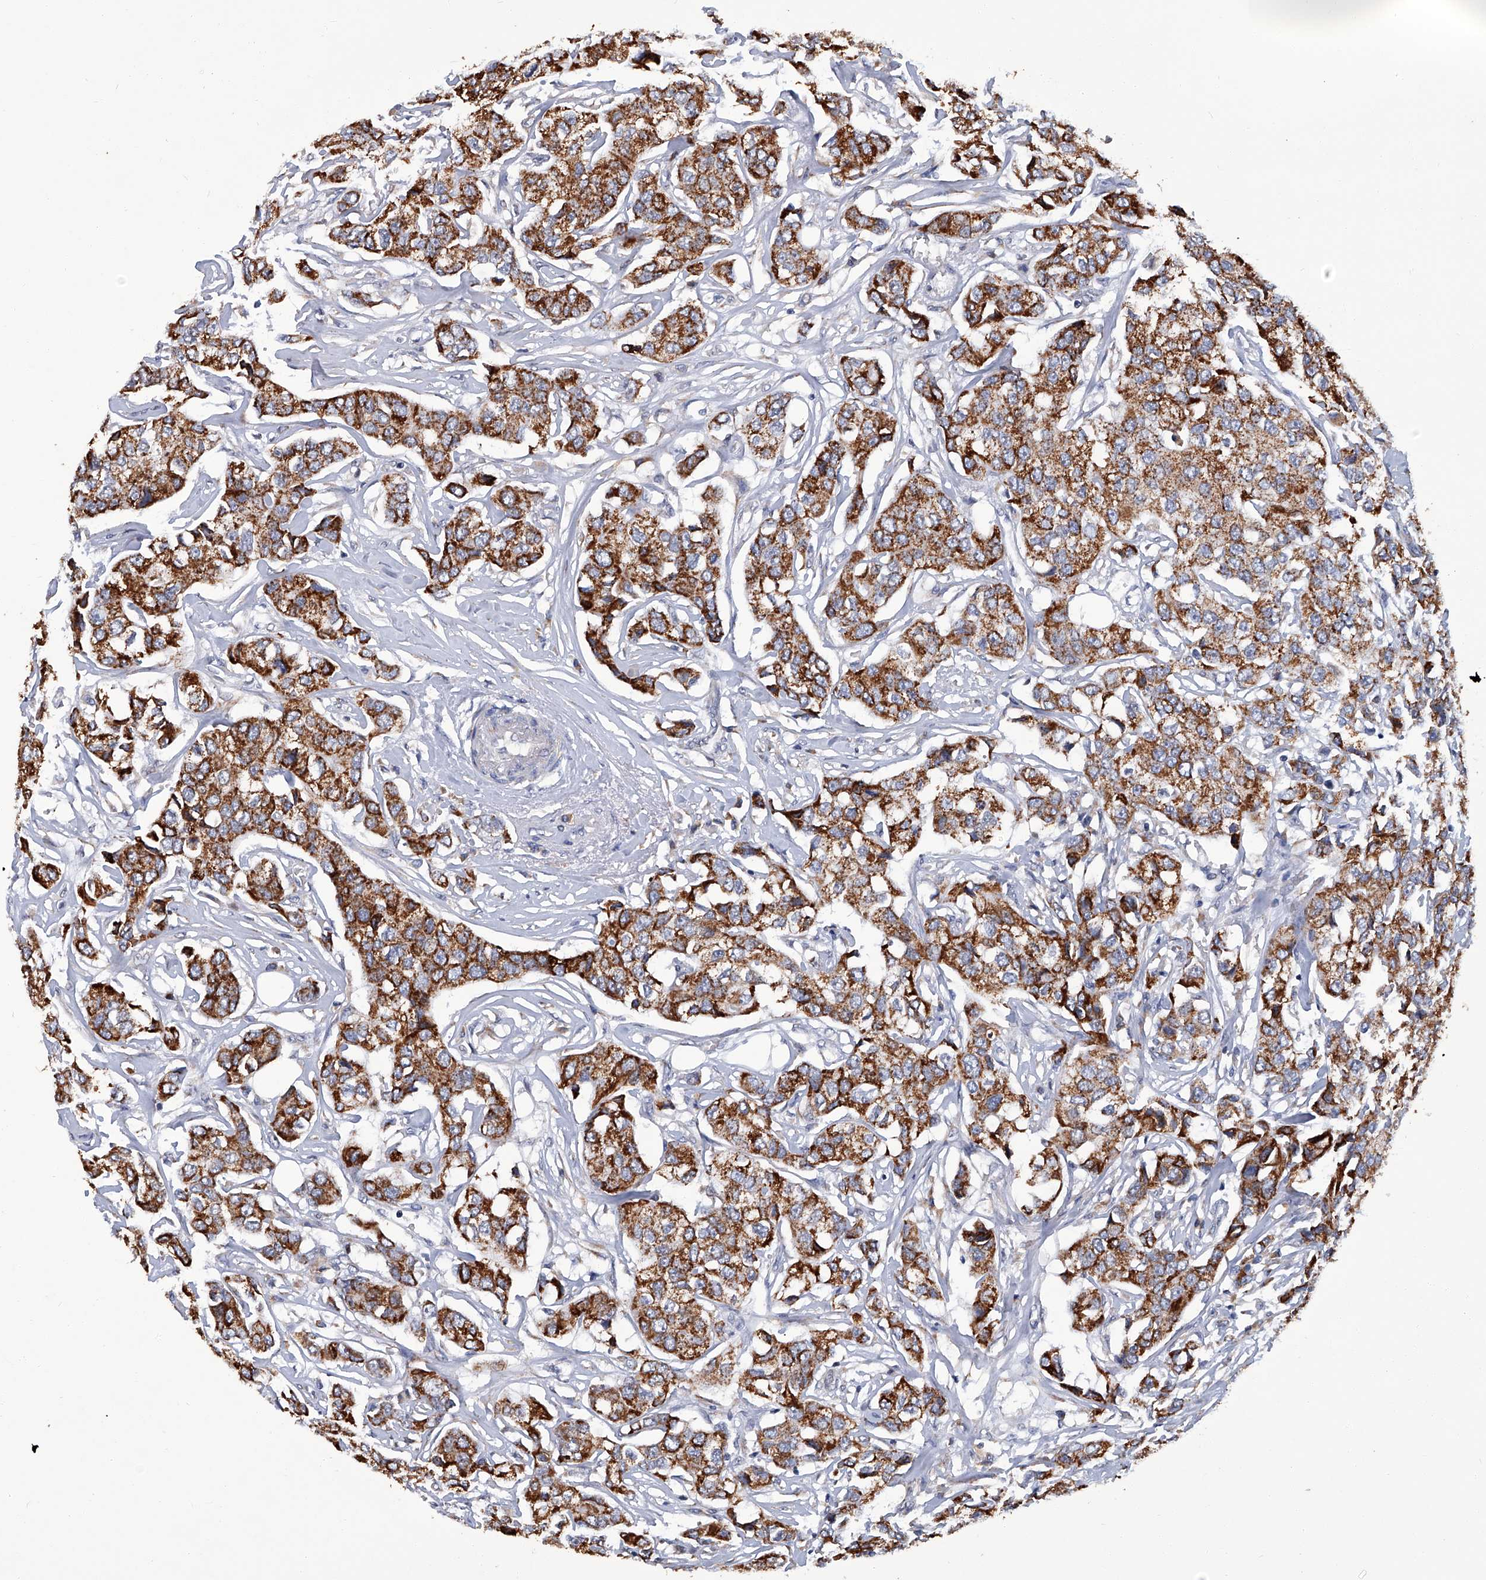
{"staining": {"intensity": "strong", "quantity": ">75%", "location": "cytoplasmic/membranous"}, "tissue": "breast cancer", "cell_type": "Tumor cells", "image_type": "cancer", "snomed": [{"axis": "morphology", "description": "Duct carcinoma"}, {"axis": "topography", "description": "Breast"}], "caption": "This is a photomicrograph of IHC staining of breast cancer (infiltrating ductal carcinoma), which shows strong positivity in the cytoplasmic/membranous of tumor cells.", "gene": "OAT", "patient": {"sex": "female", "age": 80}}